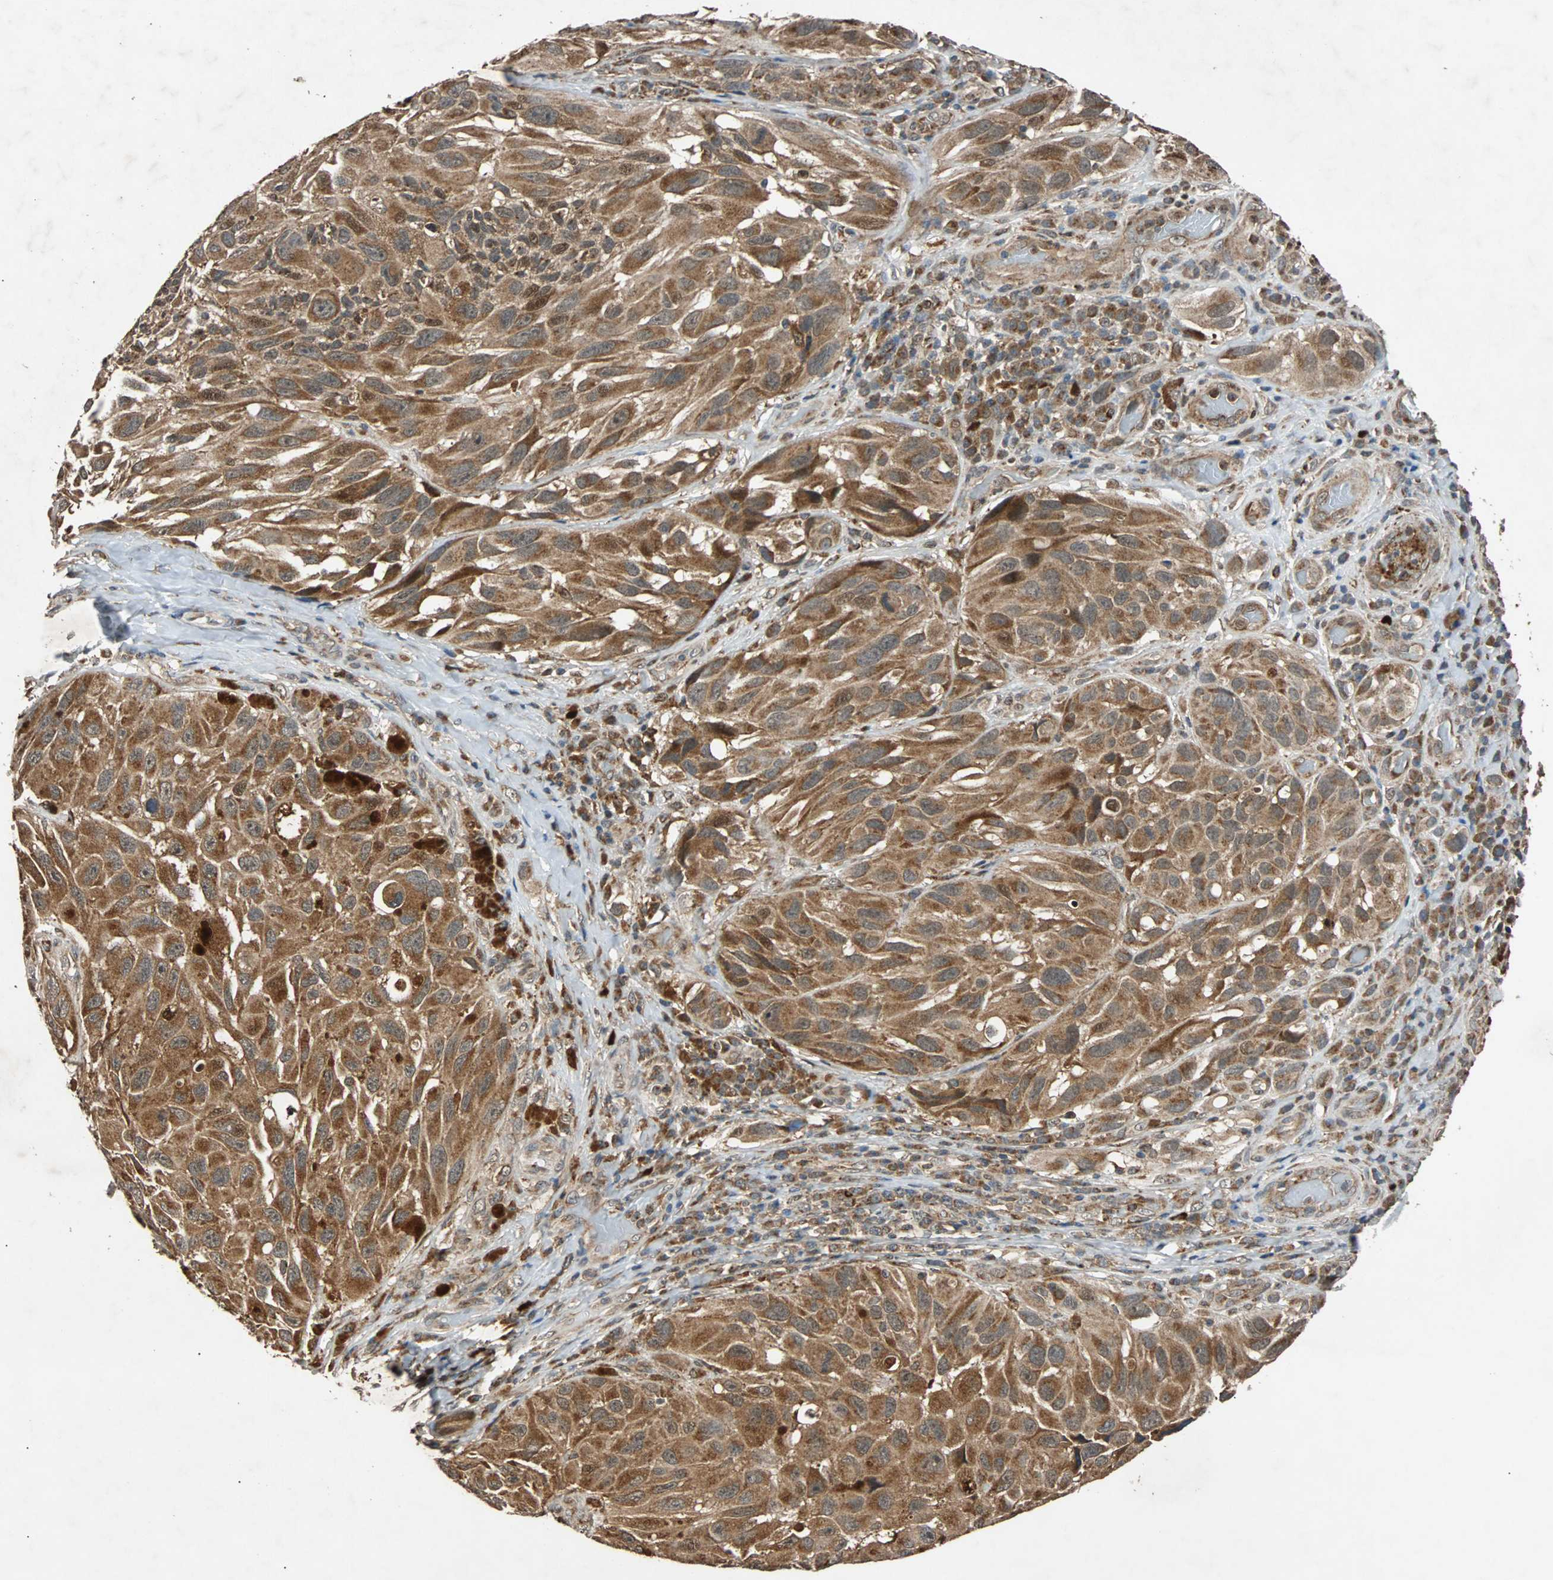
{"staining": {"intensity": "strong", "quantity": ">75%", "location": "cytoplasmic/membranous"}, "tissue": "melanoma", "cell_type": "Tumor cells", "image_type": "cancer", "snomed": [{"axis": "morphology", "description": "Malignant melanoma, NOS"}, {"axis": "topography", "description": "Skin"}], "caption": "IHC staining of malignant melanoma, which demonstrates high levels of strong cytoplasmic/membranous staining in about >75% of tumor cells indicating strong cytoplasmic/membranous protein staining. The staining was performed using DAB (brown) for protein detection and nuclei were counterstained in hematoxylin (blue).", "gene": "USP31", "patient": {"sex": "female", "age": 73}}